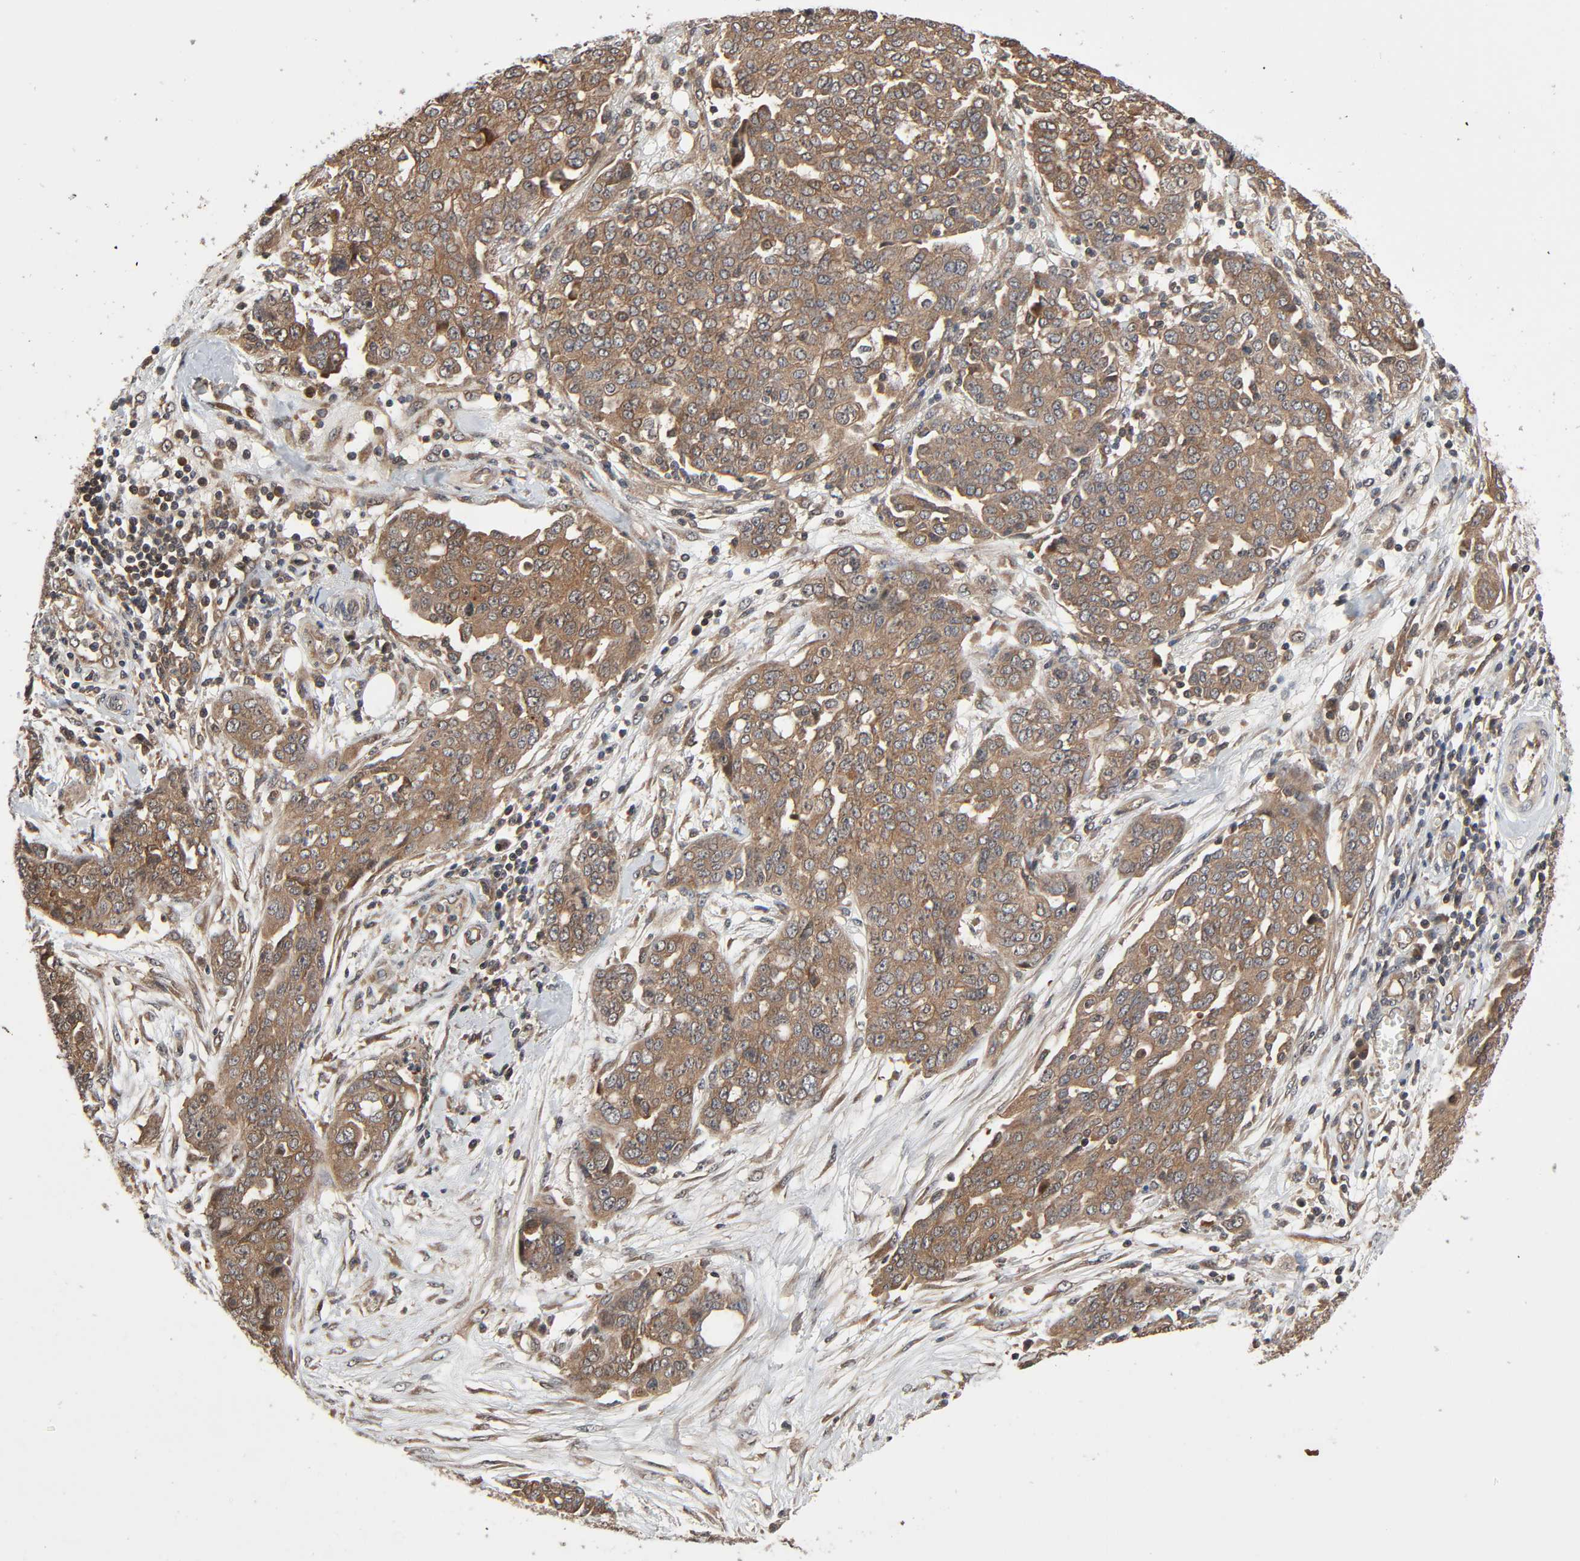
{"staining": {"intensity": "moderate", "quantity": ">75%", "location": "cytoplasmic/membranous"}, "tissue": "ovarian cancer", "cell_type": "Tumor cells", "image_type": "cancer", "snomed": [{"axis": "morphology", "description": "Cystadenocarcinoma, serous, NOS"}, {"axis": "topography", "description": "Soft tissue"}, {"axis": "topography", "description": "Ovary"}], "caption": "Moderate cytoplasmic/membranous staining is present in about >75% of tumor cells in ovarian cancer (serous cystadenocarcinoma).", "gene": "PPP2R1B", "patient": {"sex": "female", "age": 57}}